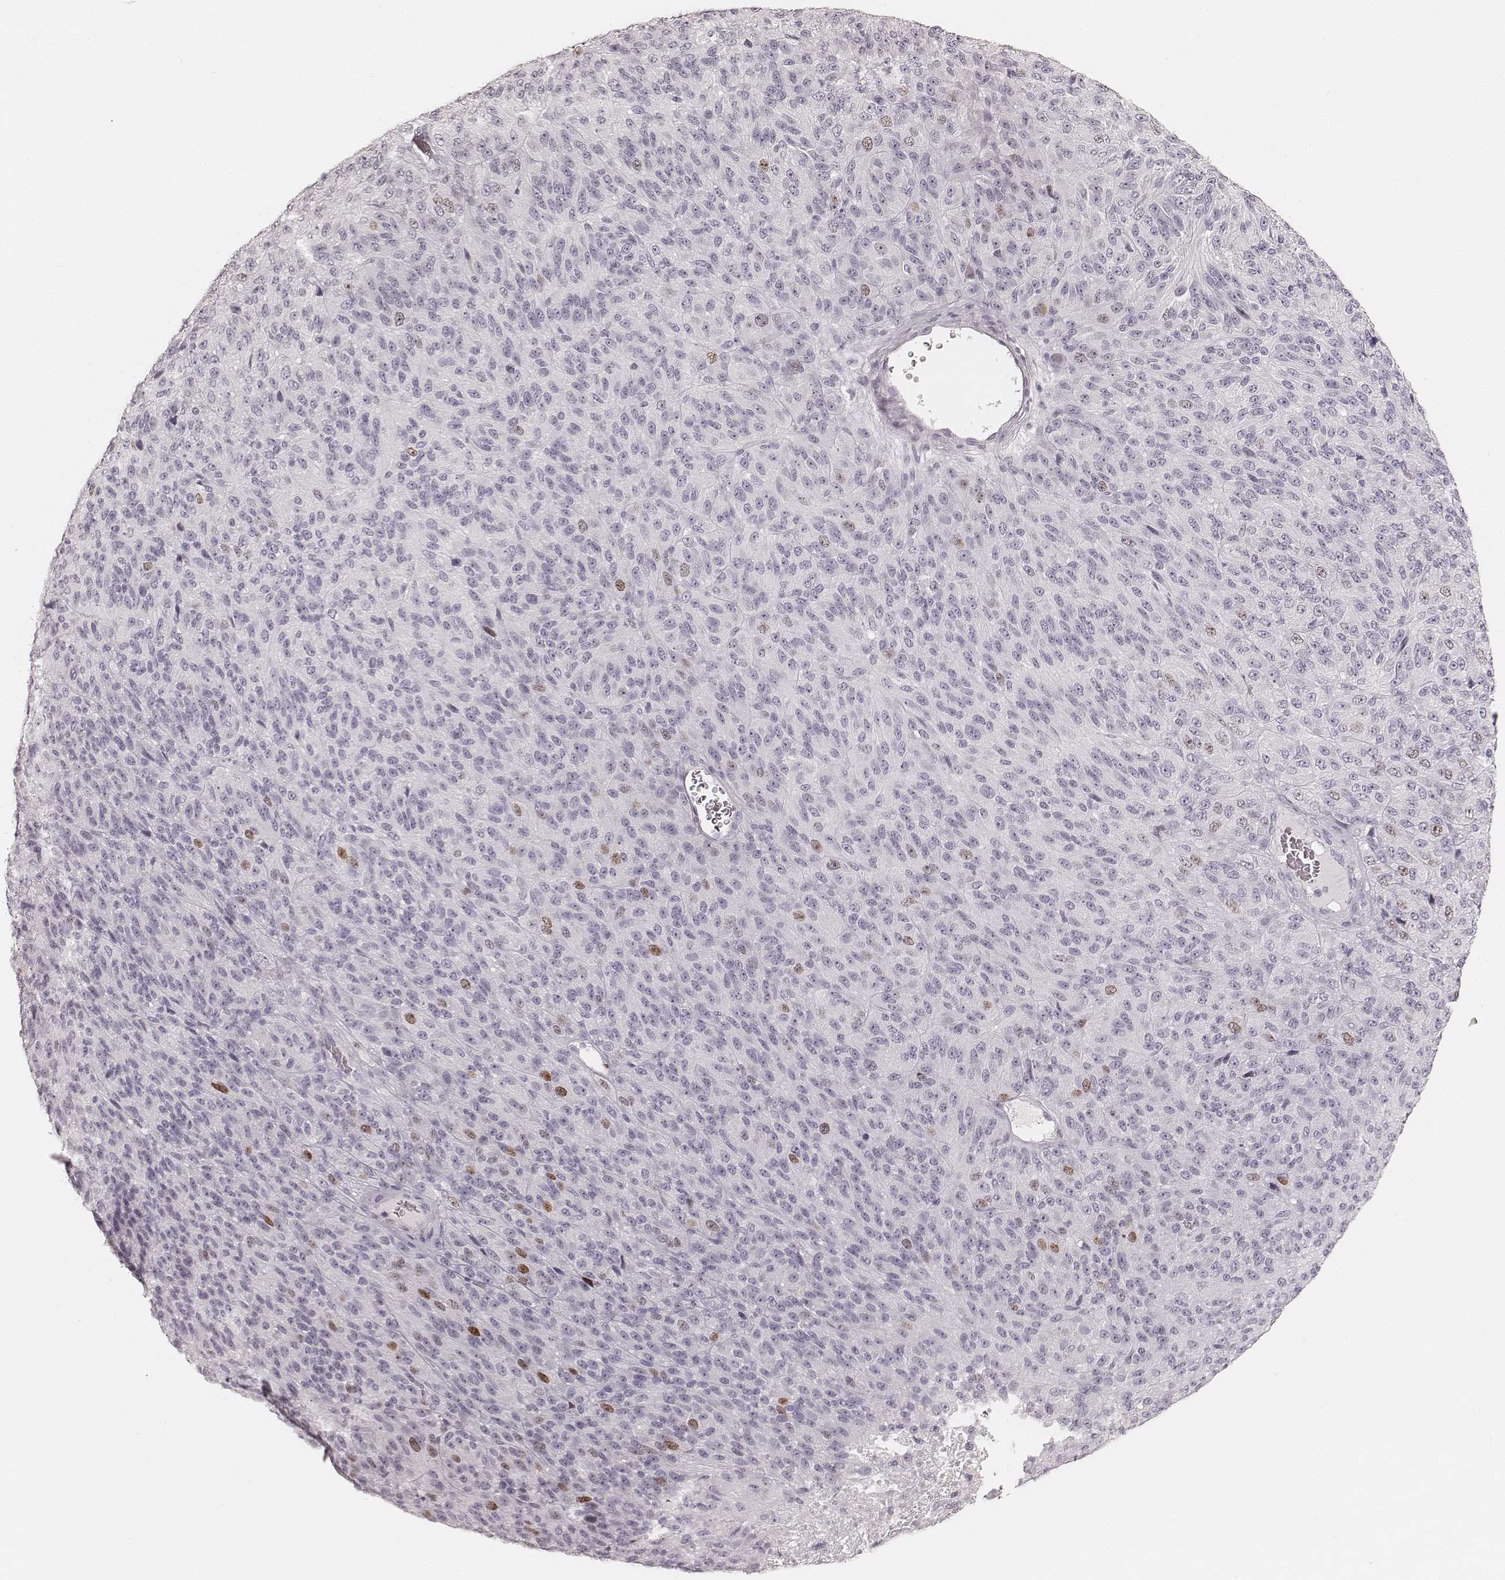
{"staining": {"intensity": "negative", "quantity": "none", "location": "none"}, "tissue": "melanoma", "cell_type": "Tumor cells", "image_type": "cancer", "snomed": [{"axis": "morphology", "description": "Malignant melanoma, Metastatic site"}, {"axis": "topography", "description": "Brain"}], "caption": "Immunohistochemical staining of human melanoma demonstrates no significant expression in tumor cells.", "gene": "TEX37", "patient": {"sex": "female", "age": 56}}